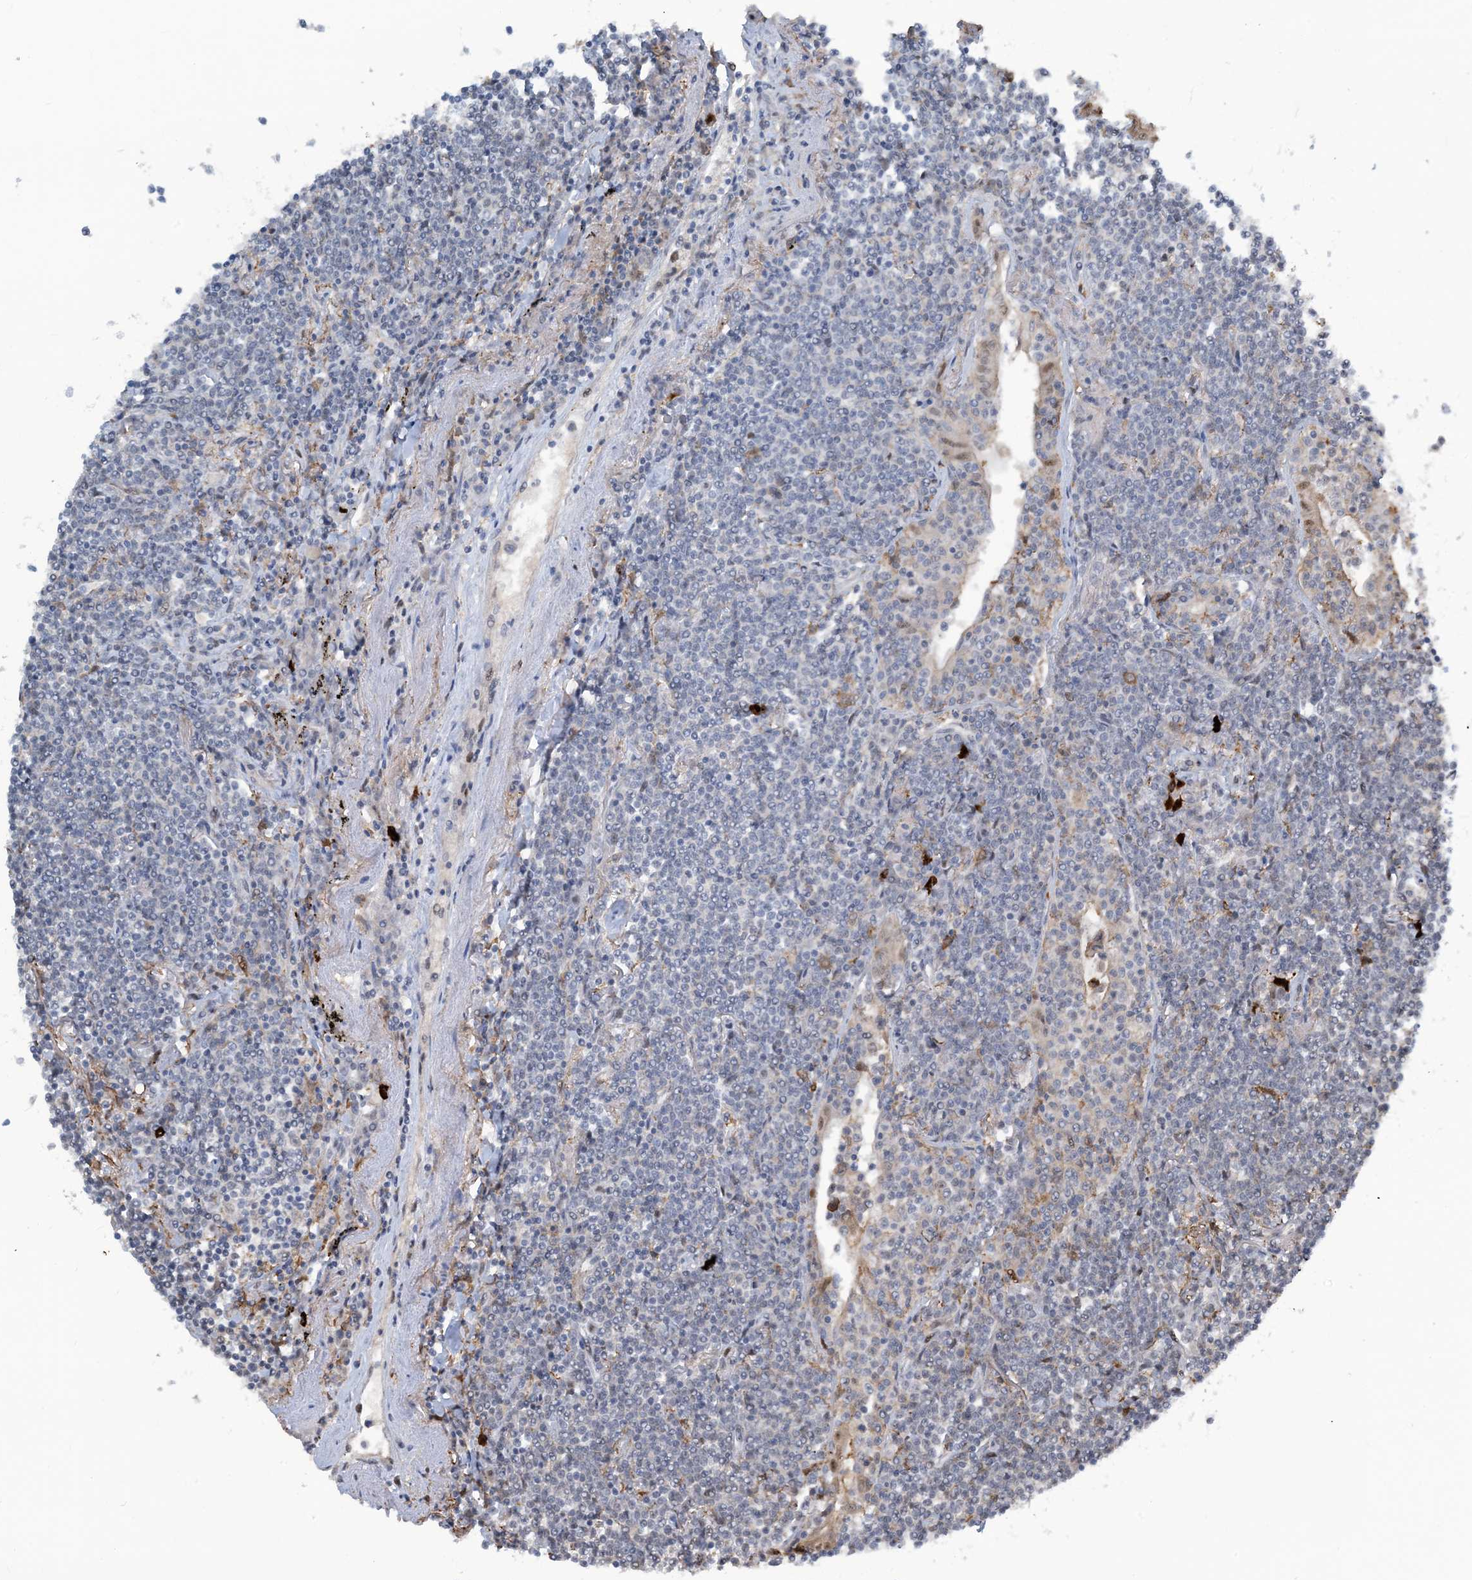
{"staining": {"intensity": "negative", "quantity": "none", "location": "none"}, "tissue": "lymphoma", "cell_type": "Tumor cells", "image_type": "cancer", "snomed": [{"axis": "morphology", "description": "Malignant lymphoma, non-Hodgkin's type, Low grade"}, {"axis": "topography", "description": "Lung"}], "caption": "Immunohistochemical staining of human lymphoma shows no significant expression in tumor cells.", "gene": "HEMK1", "patient": {"sex": "female", "age": 71}}